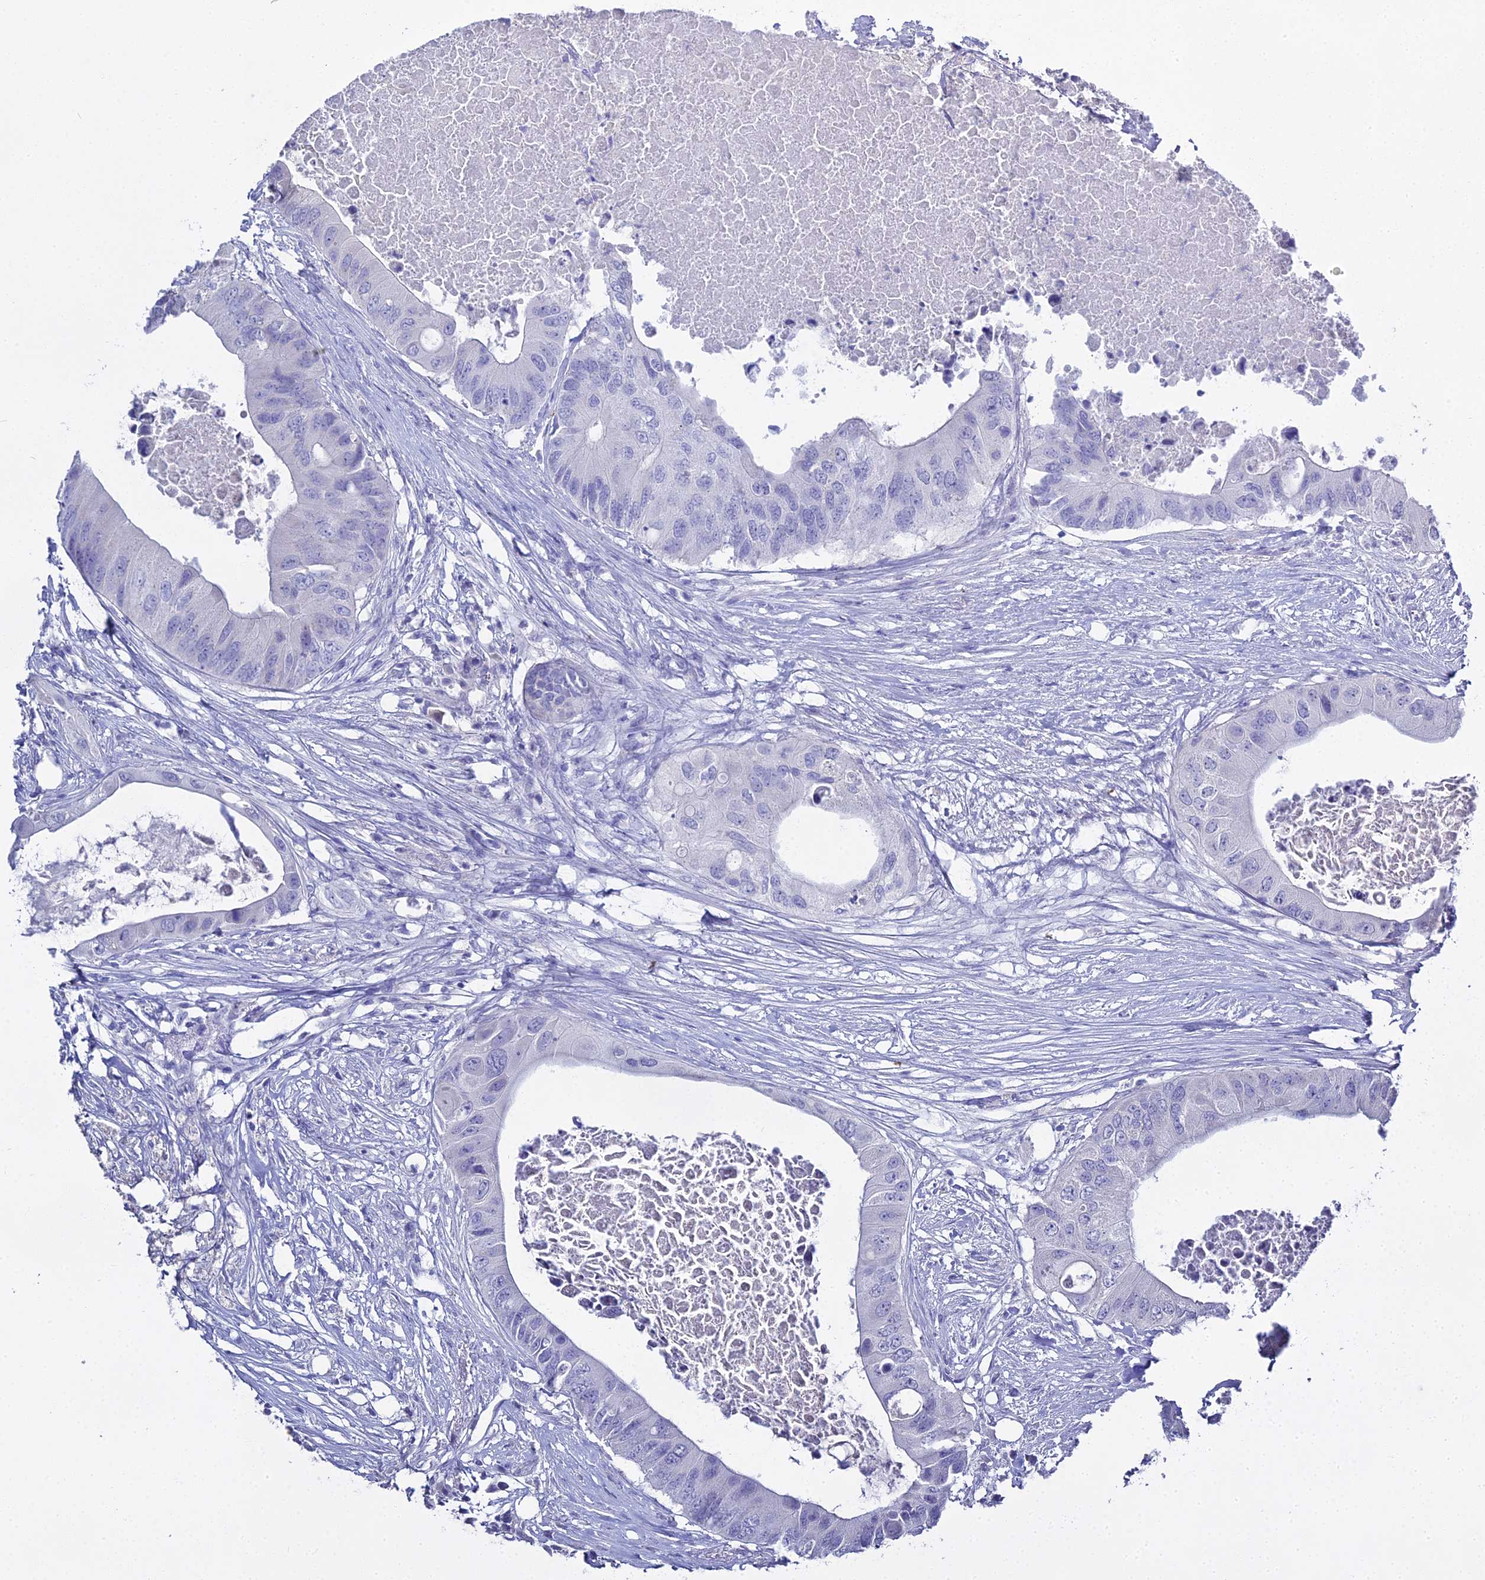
{"staining": {"intensity": "negative", "quantity": "none", "location": "none"}, "tissue": "colorectal cancer", "cell_type": "Tumor cells", "image_type": "cancer", "snomed": [{"axis": "morphology", "description": "Adenocarcinoma, NOS"}, {"axis": "topography", "description": "Colon"}], "caption": "IHC photomicrograph of neoplastic tissue: human colorectal cancer stained with DAB (3,3'-diaminobenzidine) displays no significant protein expression in tumor cells.", "gene": "S100A7", "patient": {"sex": "male", "age": 71}}